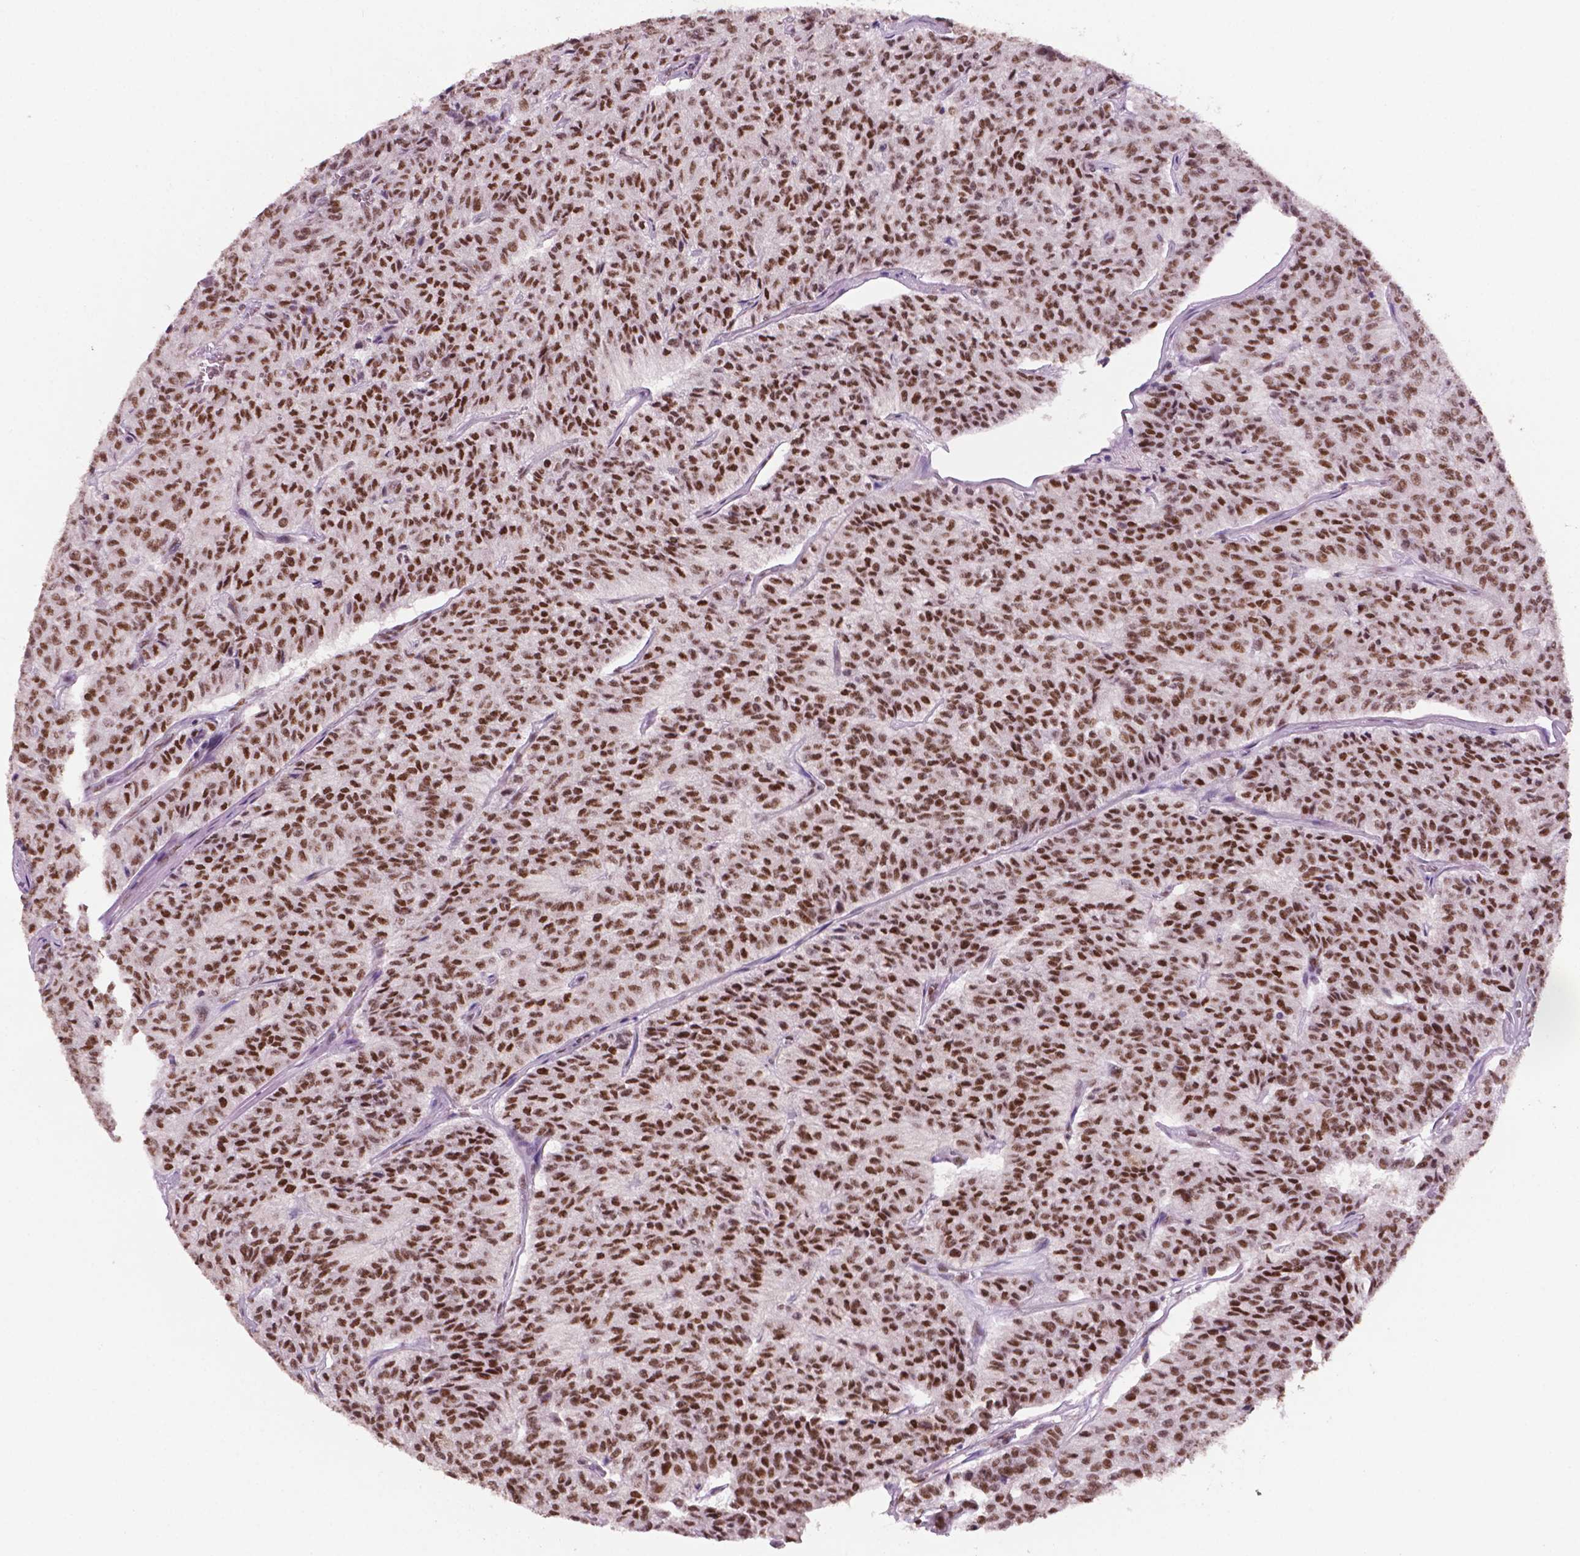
{"staining": {"intensity": "moderate", "quantity": "25%-75%", "location": "nuclear"}, "tissue": "carcinoid", "cell_type": "Tumor cells", "image_type": "cancer", "snomed": [{"axis": "morphology", "description": "Carcinoid, malignant, NOS"}, {"axis": "topography", "description": "Lung"}], "caption": "There is medium levels of moderate nuclear positivity in tumor cells of carcinoid, as demonstrated by immunohistochemical staining (brown color).", "gene": "MLH1", "patient": {"sex": "male", "age": 71}}